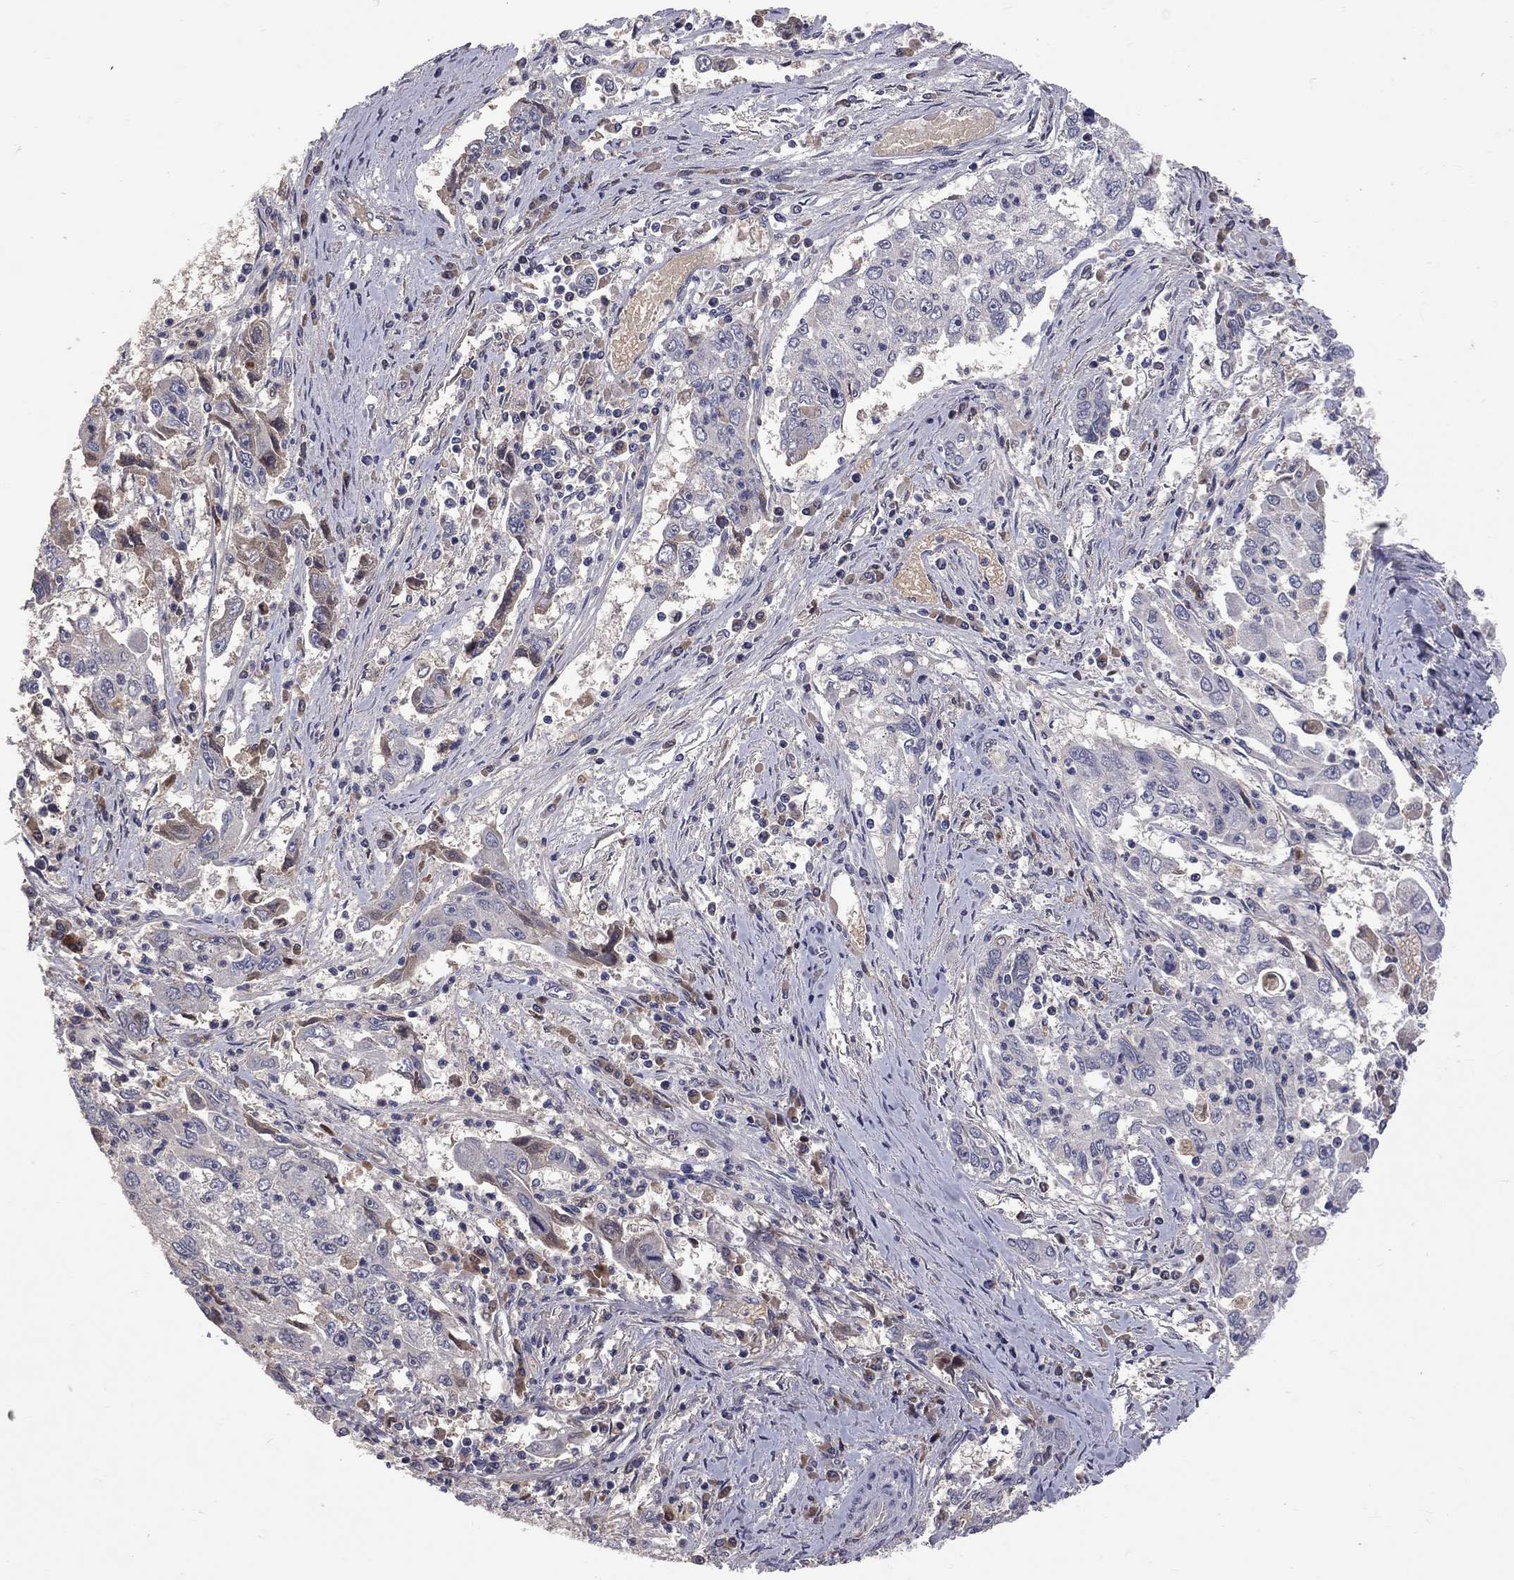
{"staining": {"intensity": "negative", "quantity": "none", "location": "none"}, "tissue": "cervical cancer", "cell_type": "Tumor cells", "image_type": "cancer", "snomed": [{"axis": "morphology", "description": "Squamous cell carcinoma, NOS"}, {"axis": "topography", "description": "Cervix"}], "caption": "Cervical cancer was stained to show a protein in brown. There is no significant positivity in tumor cells.", "gene": "DSG4", "patient": {"sex": "female", "age": 36}}